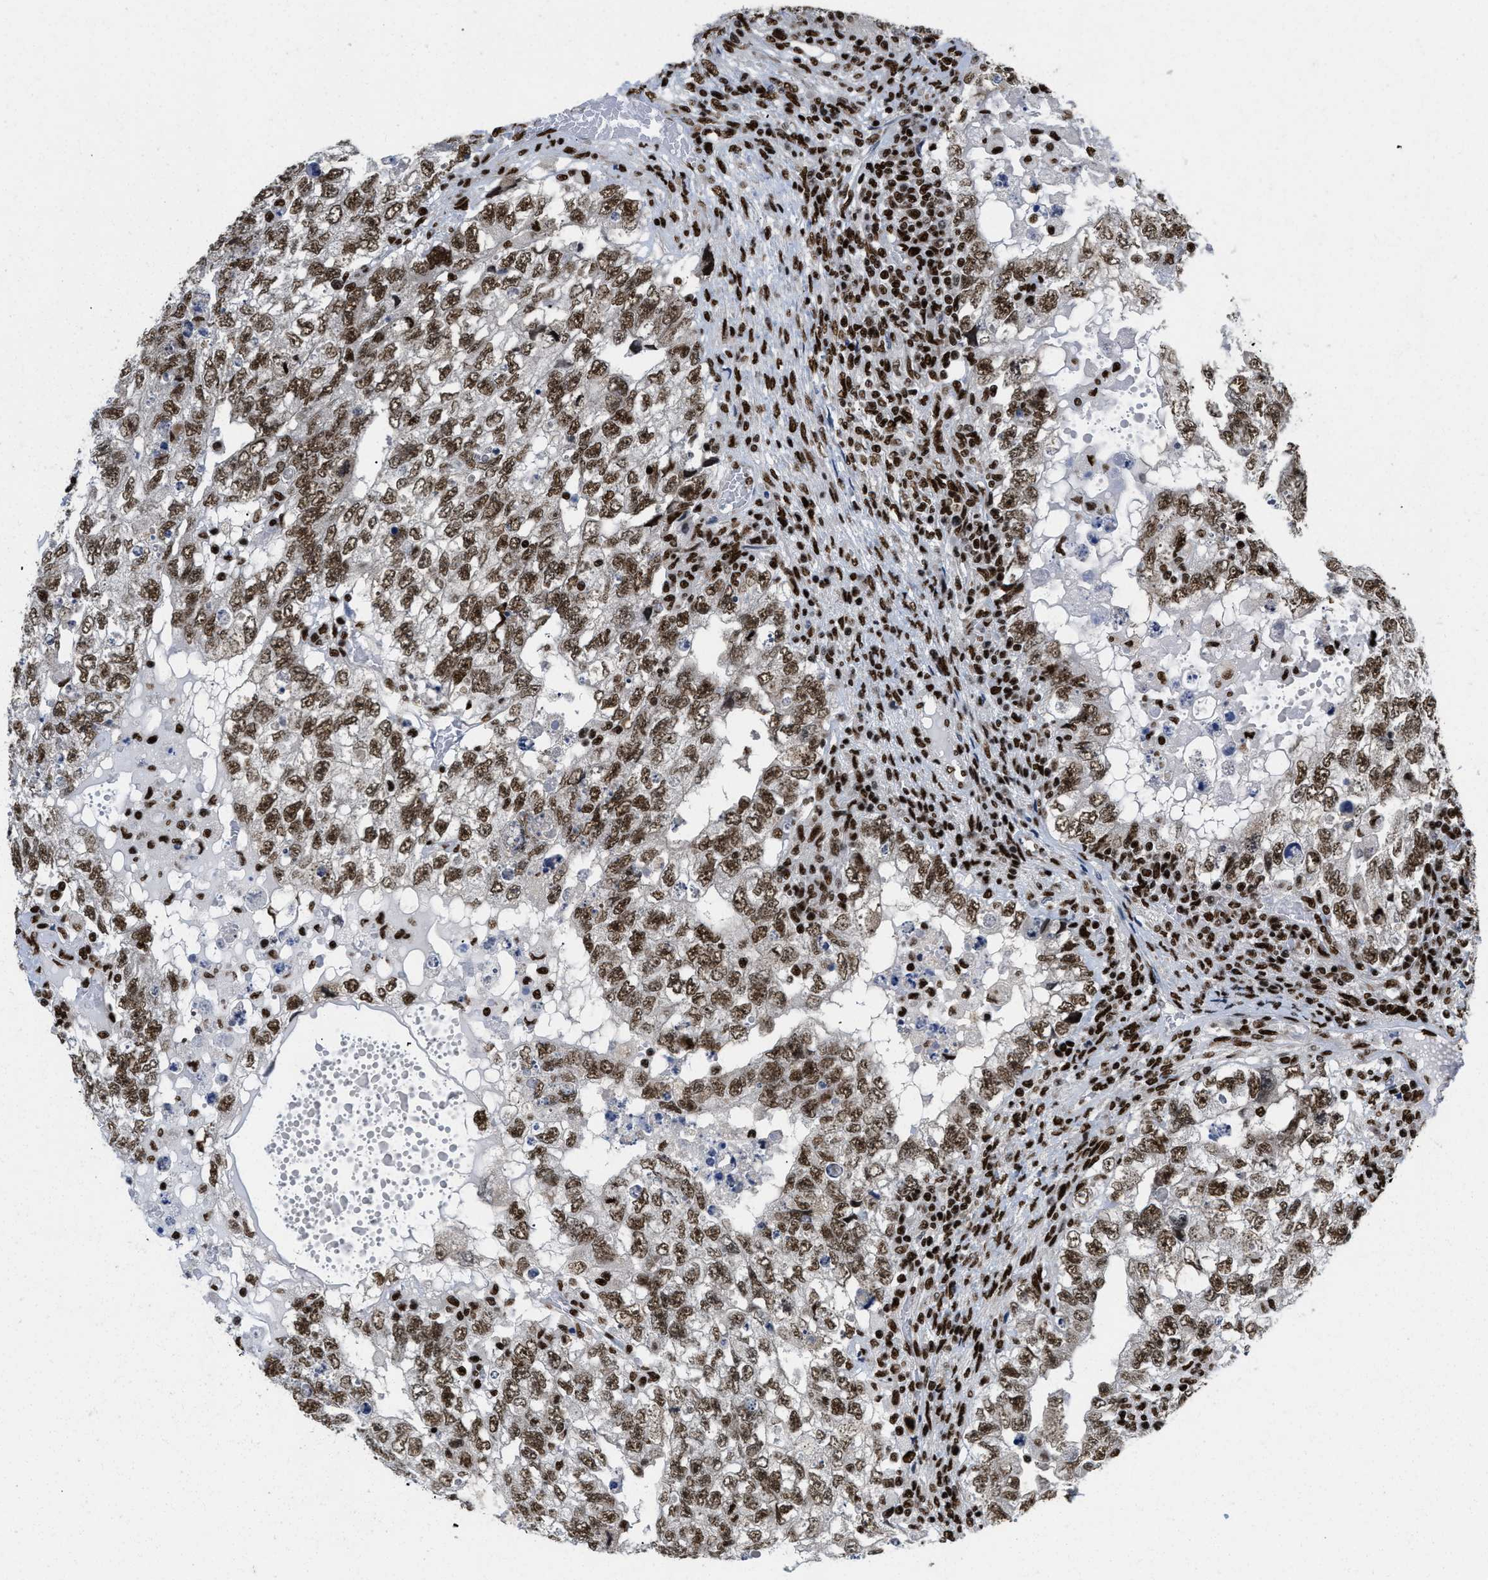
{"staining": {"intensity": "moderate", "quantity": ">75%", "location": "nuclear"}, "tissue": "testis cancer", "cell_type": "Tumor cells", "image_type": "cancer", "snomed": [{"axis": "morphology", "description": "Carcinoma, Embryonal, NOS"}, {"axis": "topography", "description": "Testis"}], "caption": "Brown immunohistochemical staining in human testis embryonal carcinoma displays moderate nuclear expression in about >75% of tumor cells.", "gene": "CREB1", "patient": {"sex": "male", "age": 36}}